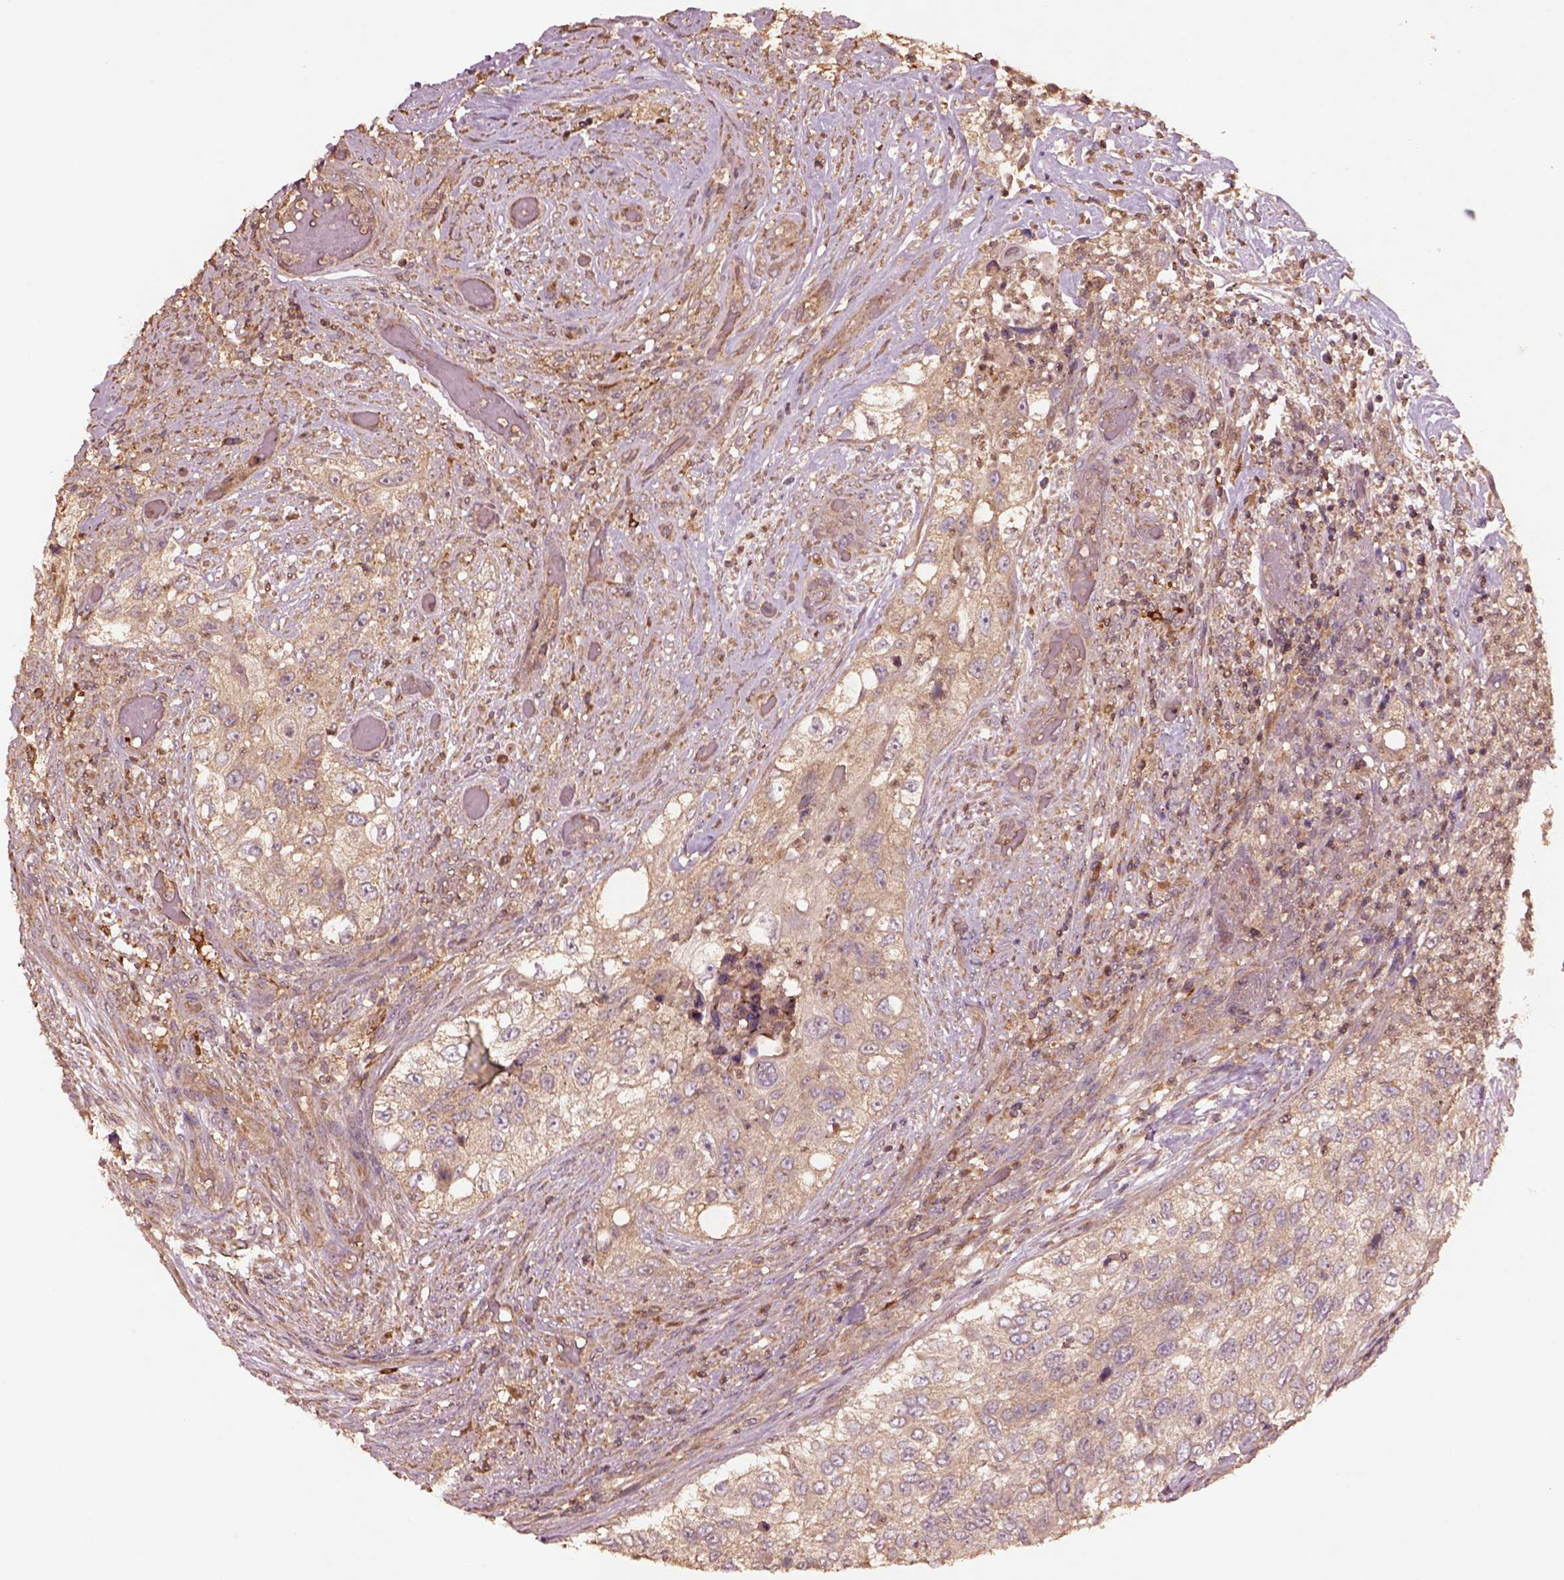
{"staining": {"intensity": "weak", "quantity": ">75%", "location": "cytoplasmic/membranous"}, "tissue": "urothelial cancer", "cell_type": "Tumor cells", "image_type": "cancer", "snomed": [{"axis": "morphology", "description": "Urothelial carcinoma, High grade"}, {"axis": "topography", "description": "Urinary bladder"}], "caption": "Immunohistochemical staining of human high-grade urothelial carcinoma exhibits low levels of weak cytoplasmic/membranous protein staining in approximately >75% of tumor cells.", "gene": "TRADD", "patient": {"sex": "female", "age": 60}}